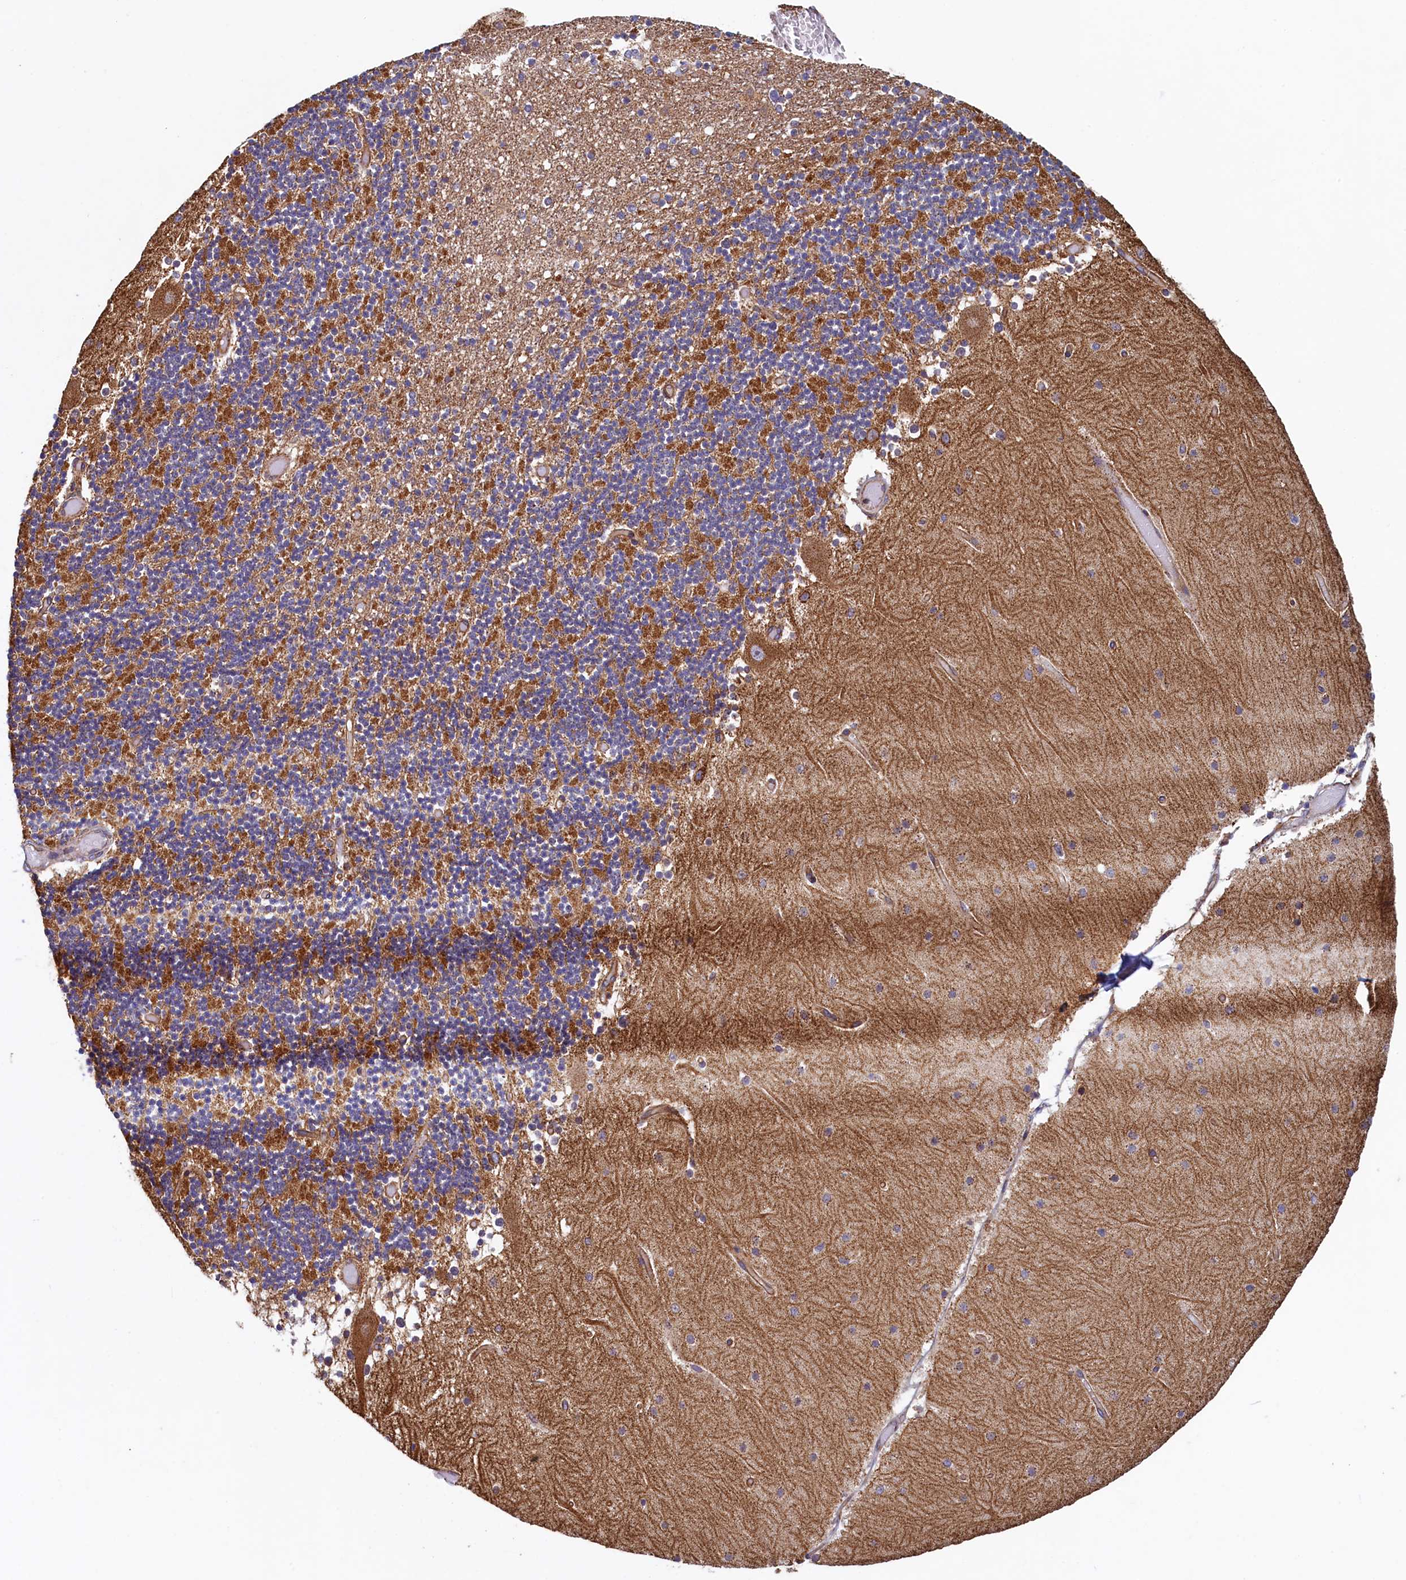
{"staining": {"intensity": "strong", "quantity": "25%-75%", "location": "cytoplasmic/membranous"}, "tissue": "cerebellum", "cell_type": "Cells in granular layer", "image_type": "normal", "snomed": [{"axis": "morphology", "description": "Normal tissue, NOS"}, {"axis": "topography", "description": "Cerebellum"}], "caption": "Unremarkable cerebellum shows strong cytoplasmic/membranous expression in approximately 25%-75% of cells in granular layer, visualized by immunohistochemistry. (DAB (3,3'-diaminobenzidine) IHC, brown staining for protein, blue staining for nuclei).", "gene": "UBE3B", "patient": {"sex": "female", "age": 28}}